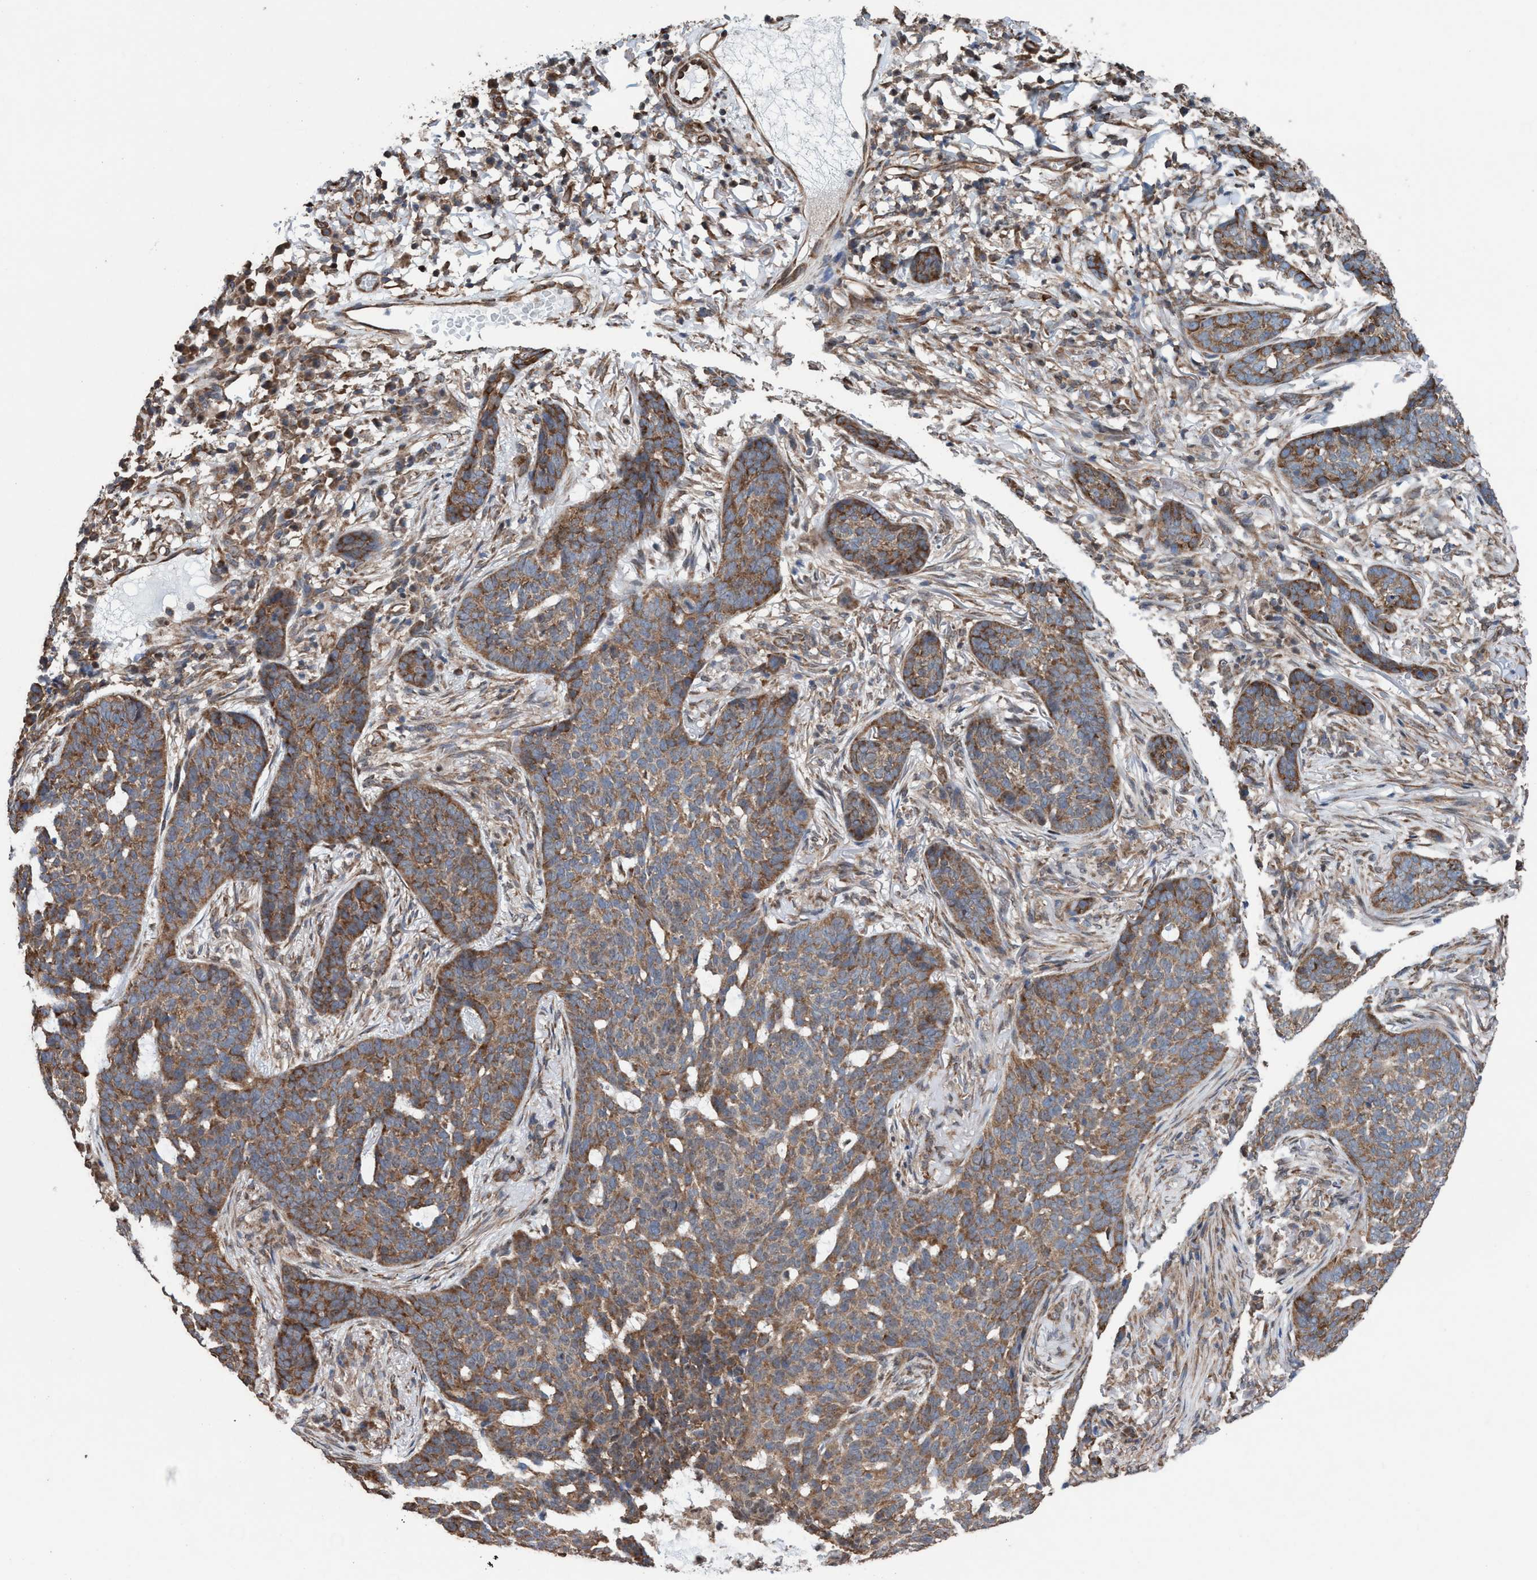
{"staining": {"intensity": "moderate", "quantity": ">75%", "location": "cytoplasmic/membranous"}, "tissue": "skin cancer", "cell_type": "Tumor cells", "image_type": "cancer", "snomed": [{"axis": "morphology", "description": "Basal cell carcinoma"}, {"axis": "topography", "description": "Skin"}], "caption": "Immunohistochemical staining of human skin basal cell carcinoma displays medium levels of moderate cytoplasmic/membranous staining in about >75% of tumor cells.", "gene": "METAP2", "patient": {"sex": "male", "age": 85}}